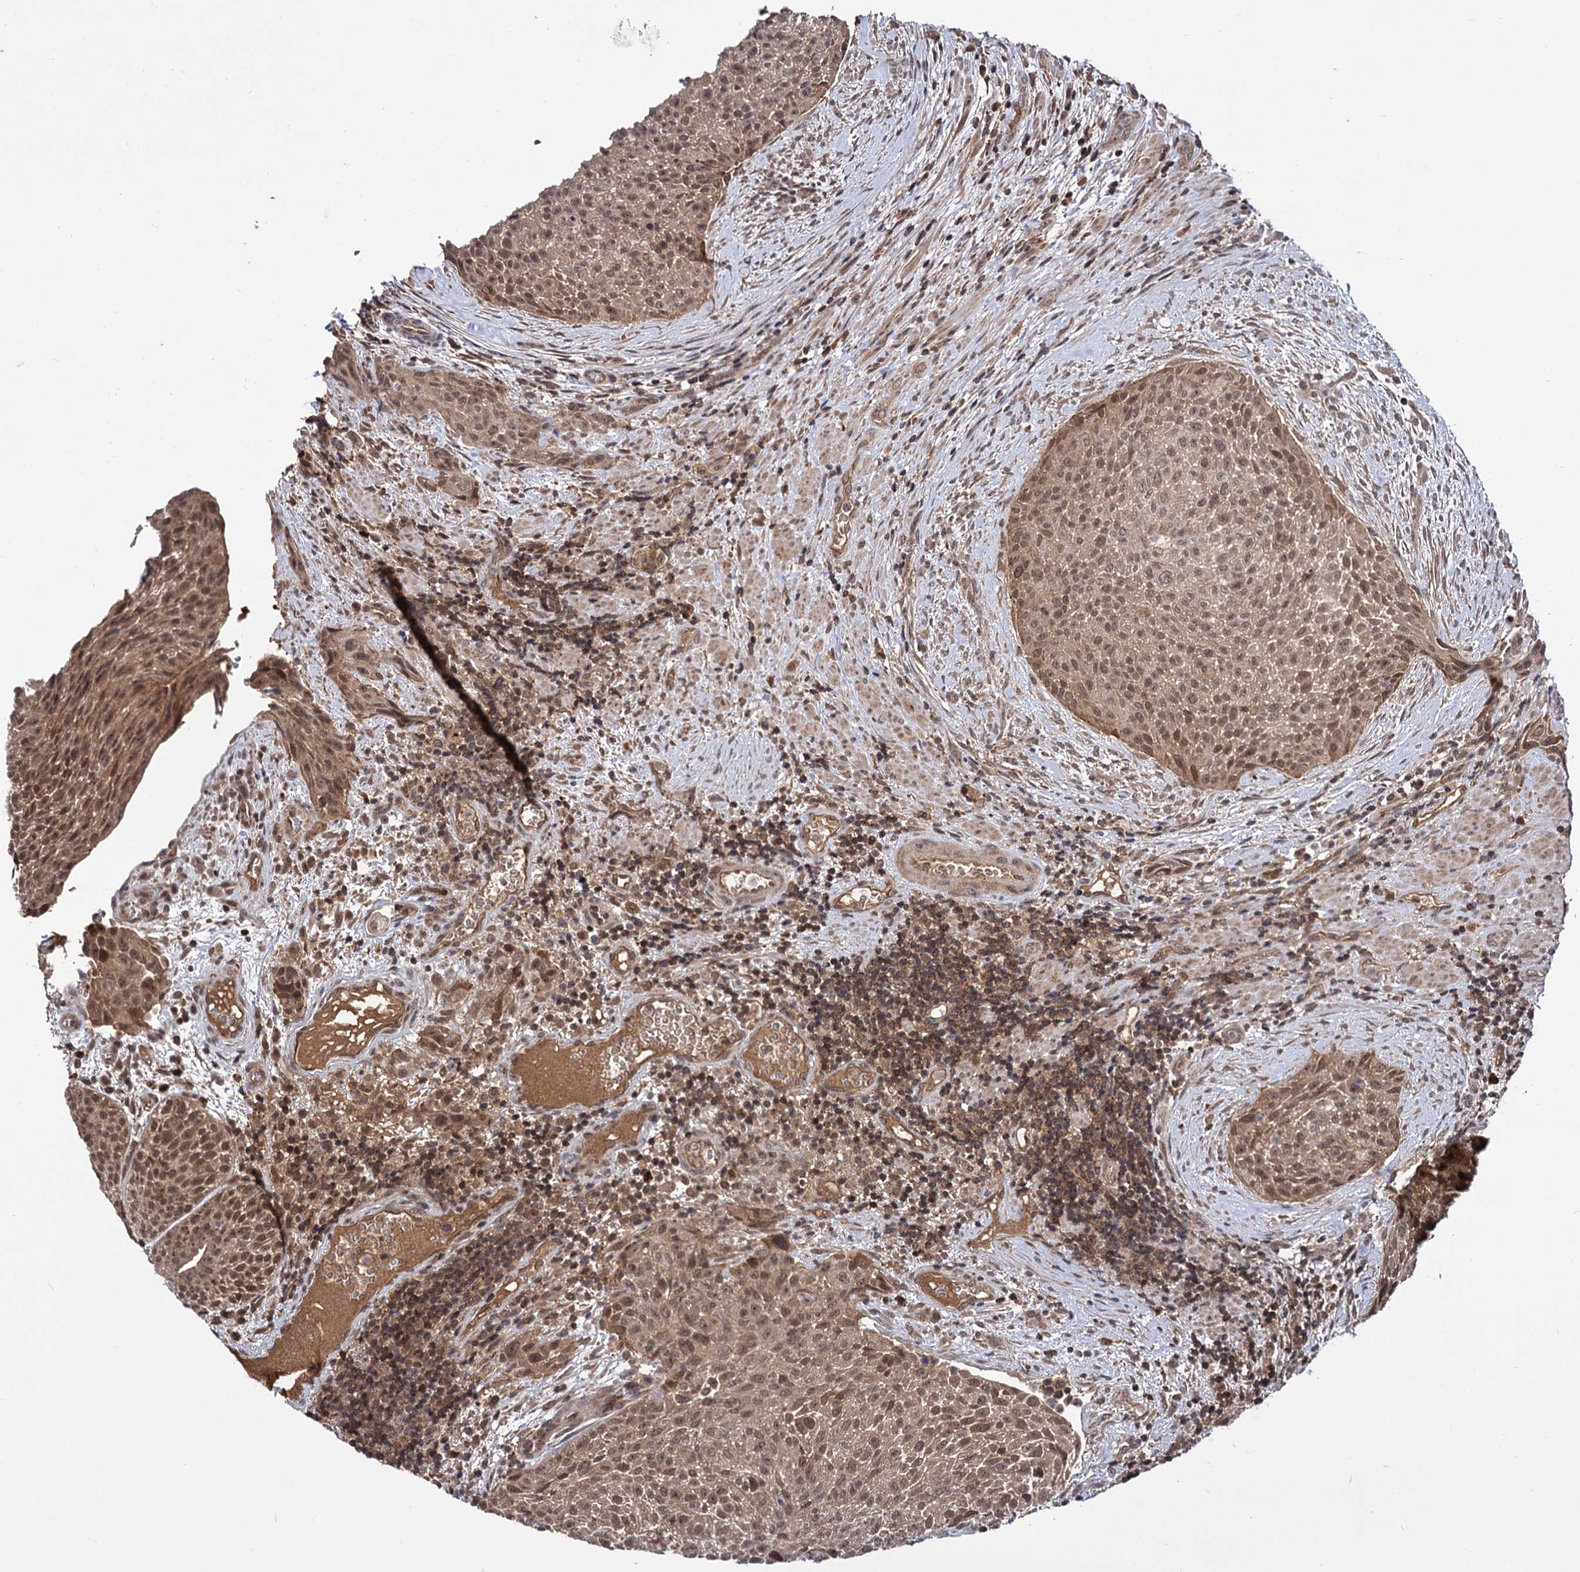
{"staining": {"intensity": "moderate", "quantity": ">75%", "location": "cytoplasmic/membranous,nuclear"}, "tissue": "urothelial cancer", "cell_type": "Tumor cells", "image_type": "cancer", "snomed": [{"axis": "morphology", "description": "Normal tissue, NOS"}, {"axis": "morphology", "description": "Urothelial carcinoma, NOS"}, {"axis": "topography", "description": "Urinary bladder"}, {"axis": "topography", "description": "Peripheral nerve tissue"}], "caption": "Approximately >75% of tumor cells in human urothelial cancer display moderate cytoplasmic/membranous and nuclear protein positivity as visualized by brown immunohistochemical staining.", "gene": "MICAL2", "patient": {"sex": "male", "age": 35}}